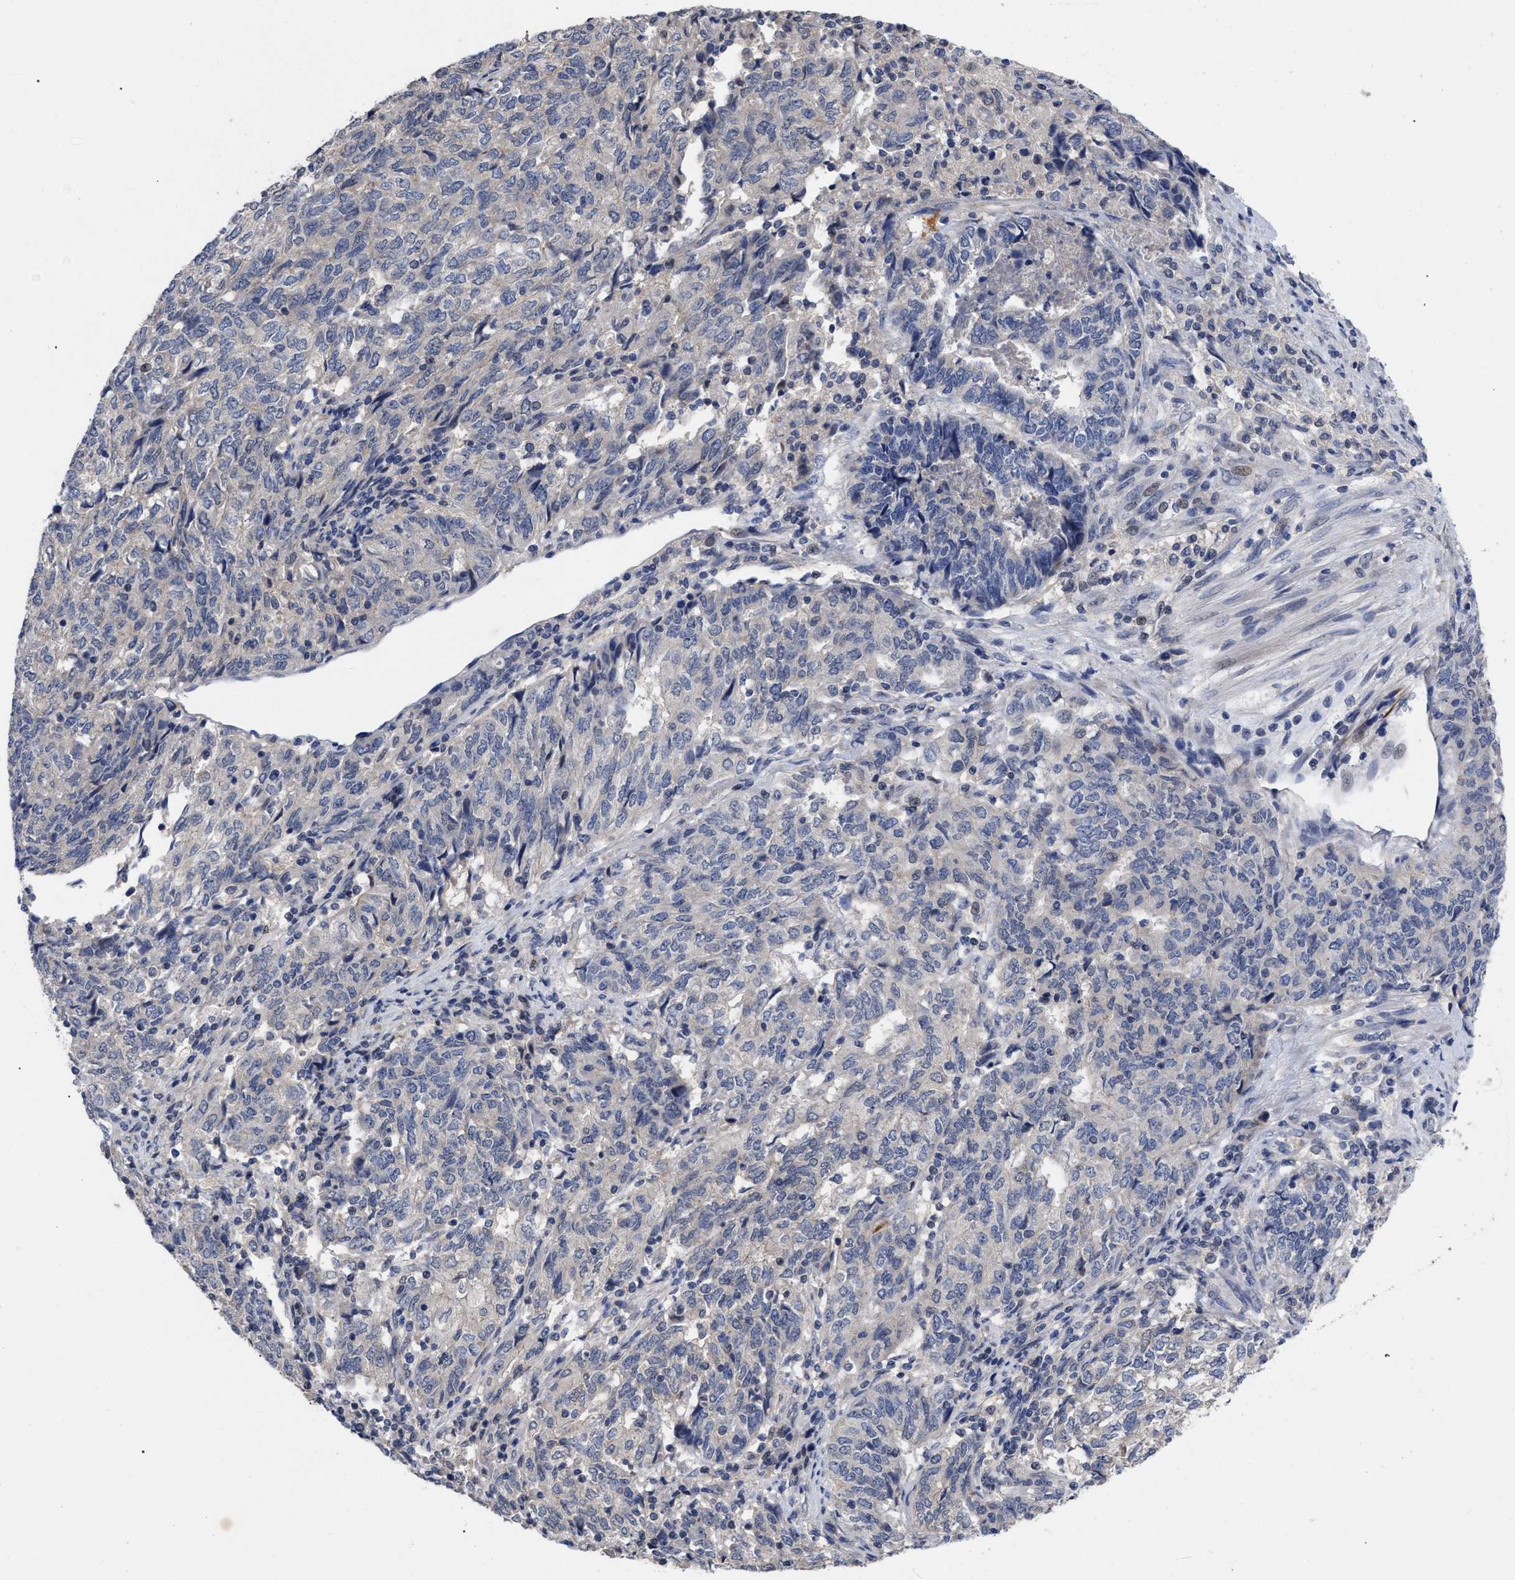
{"staining": {"intensity": "negative", "quantity": "none", "location": "none"}, "tissue": "endometrial cancer", "cell_type": "Tumor cells", "image_type": "cancer", "snomed": [{"axis": "morphology", "description": "Adenocarcinoma, NOS"}, {"axis": "topography", "description": "Endometrium"}], "caption": "Image shows no protein staining in tumor cells of adenocarcinoma (endometrial) tissue. The staining was performed using DAB (3,3'-diaminobenzidine) to visualize the protein expression in brown, while the nuclei were stained in blue with hematoxylin (Magnification: 20x).", "gene": "CCN5", "patient": {"sex": "female", "age": 80}}